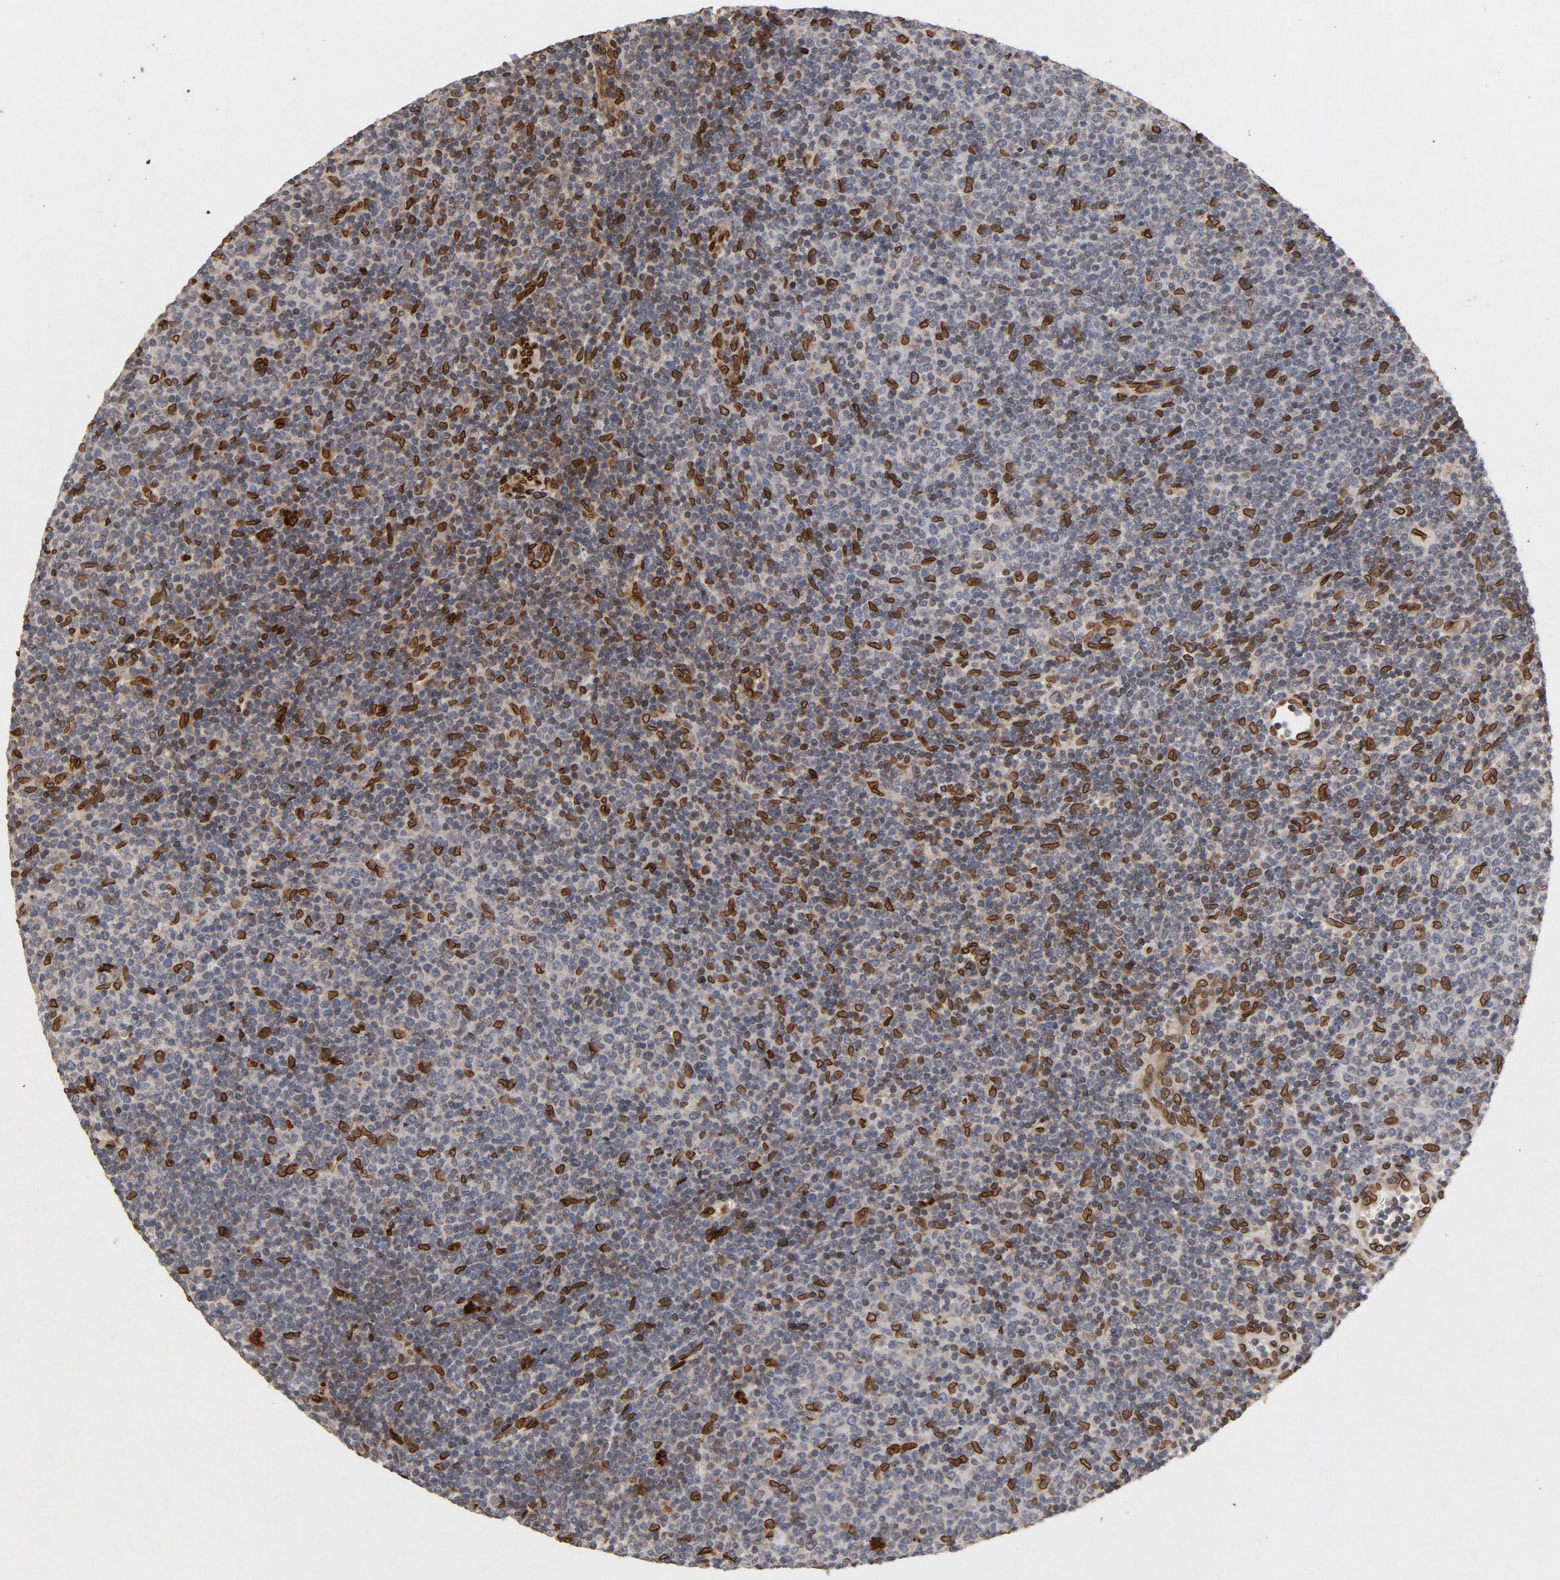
{"staining": {"intensity": "strong", "quantity": "25%-75%", "location": "cytoplasmic/membranous,nuclear"}, "tissue": "lymphoma", "cell_type": "Tumor cells", "image_type": "cancer", "snomed": [{"axis": "morphology", "description": "Malignant lymphoma, non-Hodgkin's type, Low grade"}, {"axis": "topography", "description": "Lymph node"}], "caption": "There is high levels of strong cytoplasmic/membranous and nuclear positivity in tumor cells of lymphoma, as demonstrated by immunohistochemical staining (brown color).", "gene": "LMNA", "patient": {"sex": "male", "age": 70}}